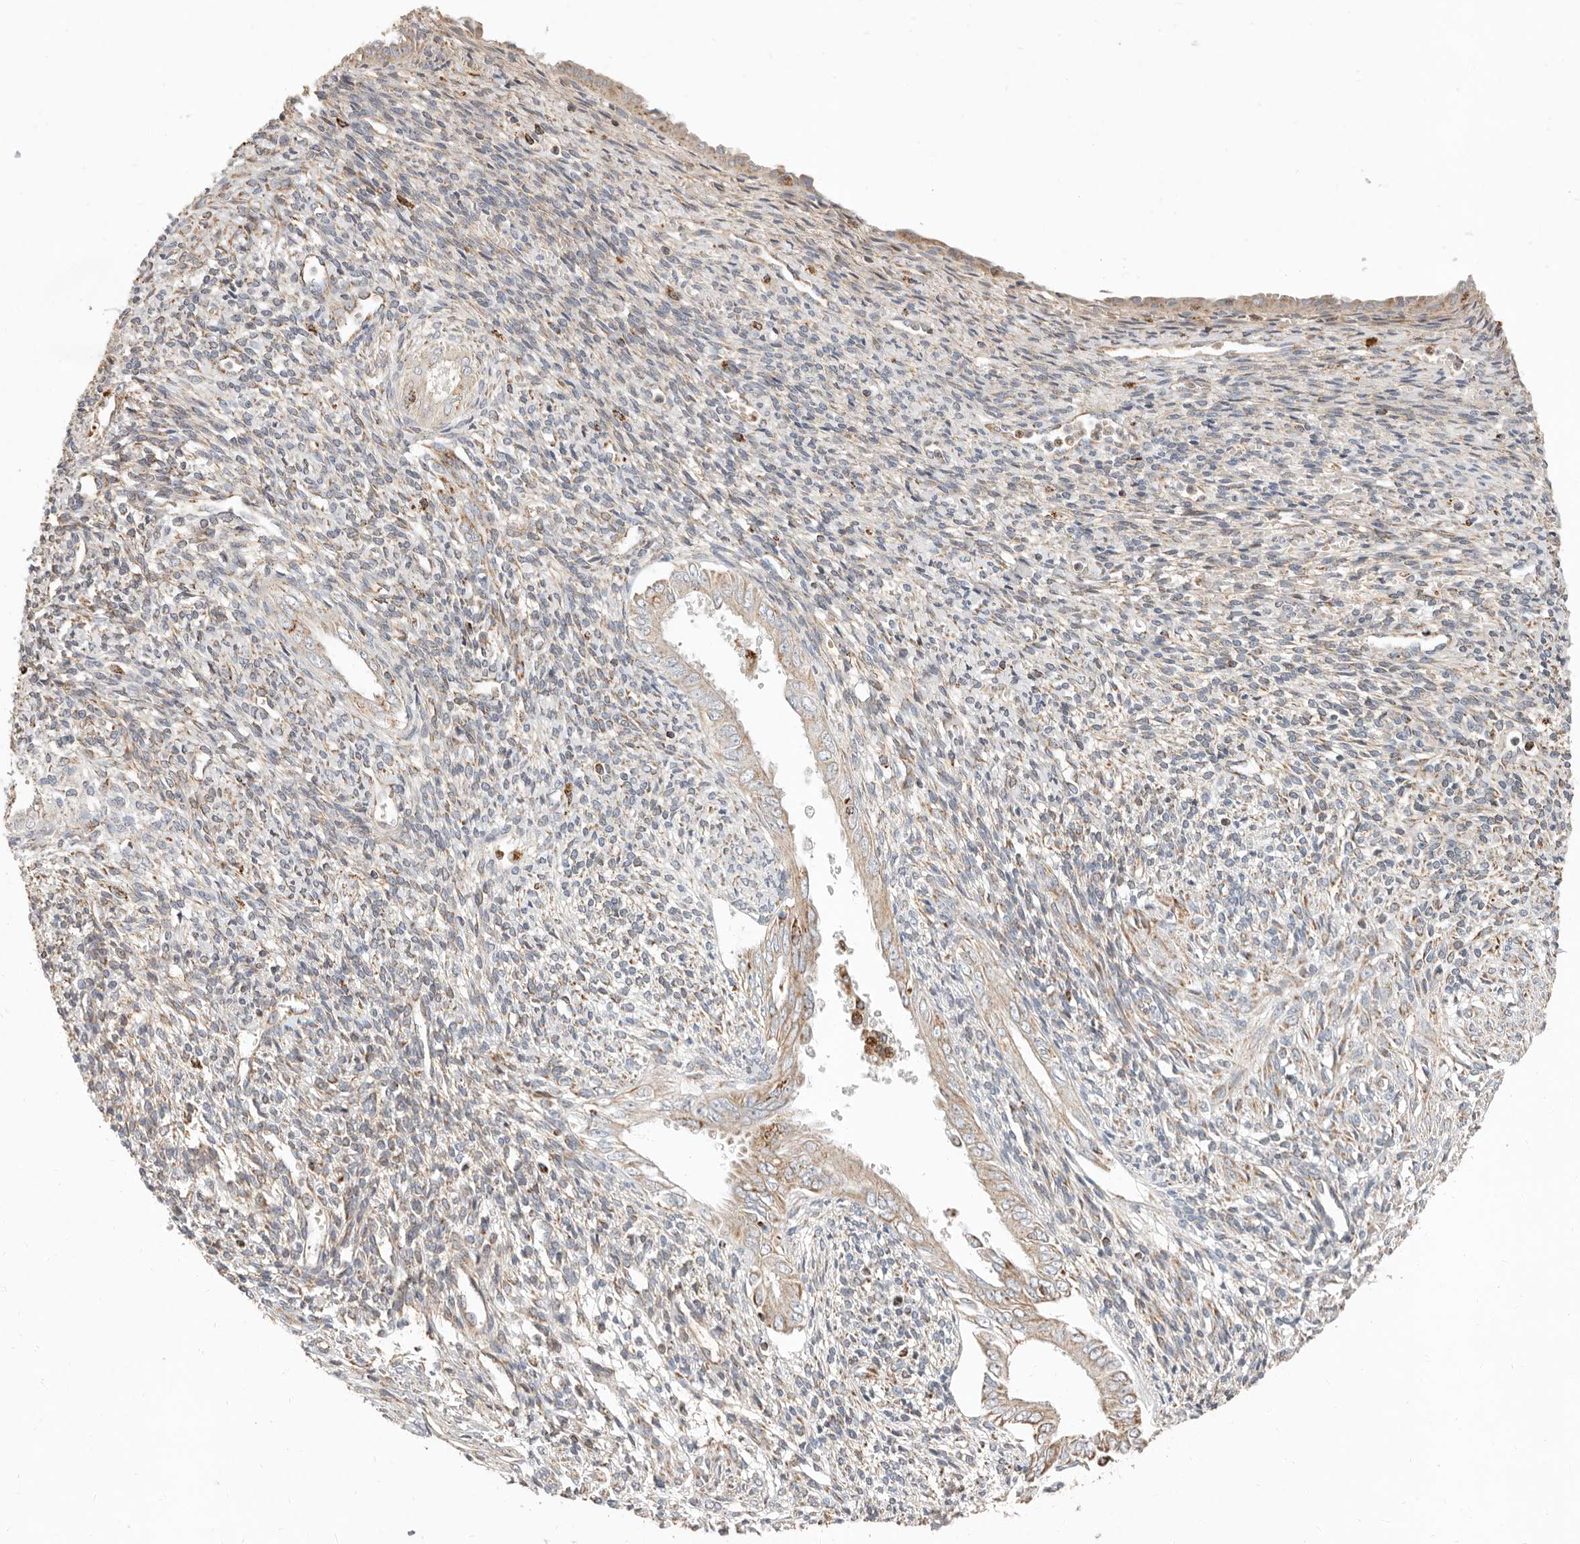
{"staining": {"intensity": "weak", "quantity": "25%-75%", "location": "cytoplasmic/membranous"}, "tissue": "endometrium", "cell_type": "Cells in endometrial stroma", "image_type": "normal", "snomed": [{"axis": "morphology", "description": "Normal tissue, NOS"}, {"axis": "topography", "description": "Endometrium"}], "caption": "A brown stain shows weak cytoplasmic/membranous staining of a protein in cells in endometrial stroma of benign endometrium.", "gene": "ARHGEF10L", "patient": {"sex": "female", "age": 66}}